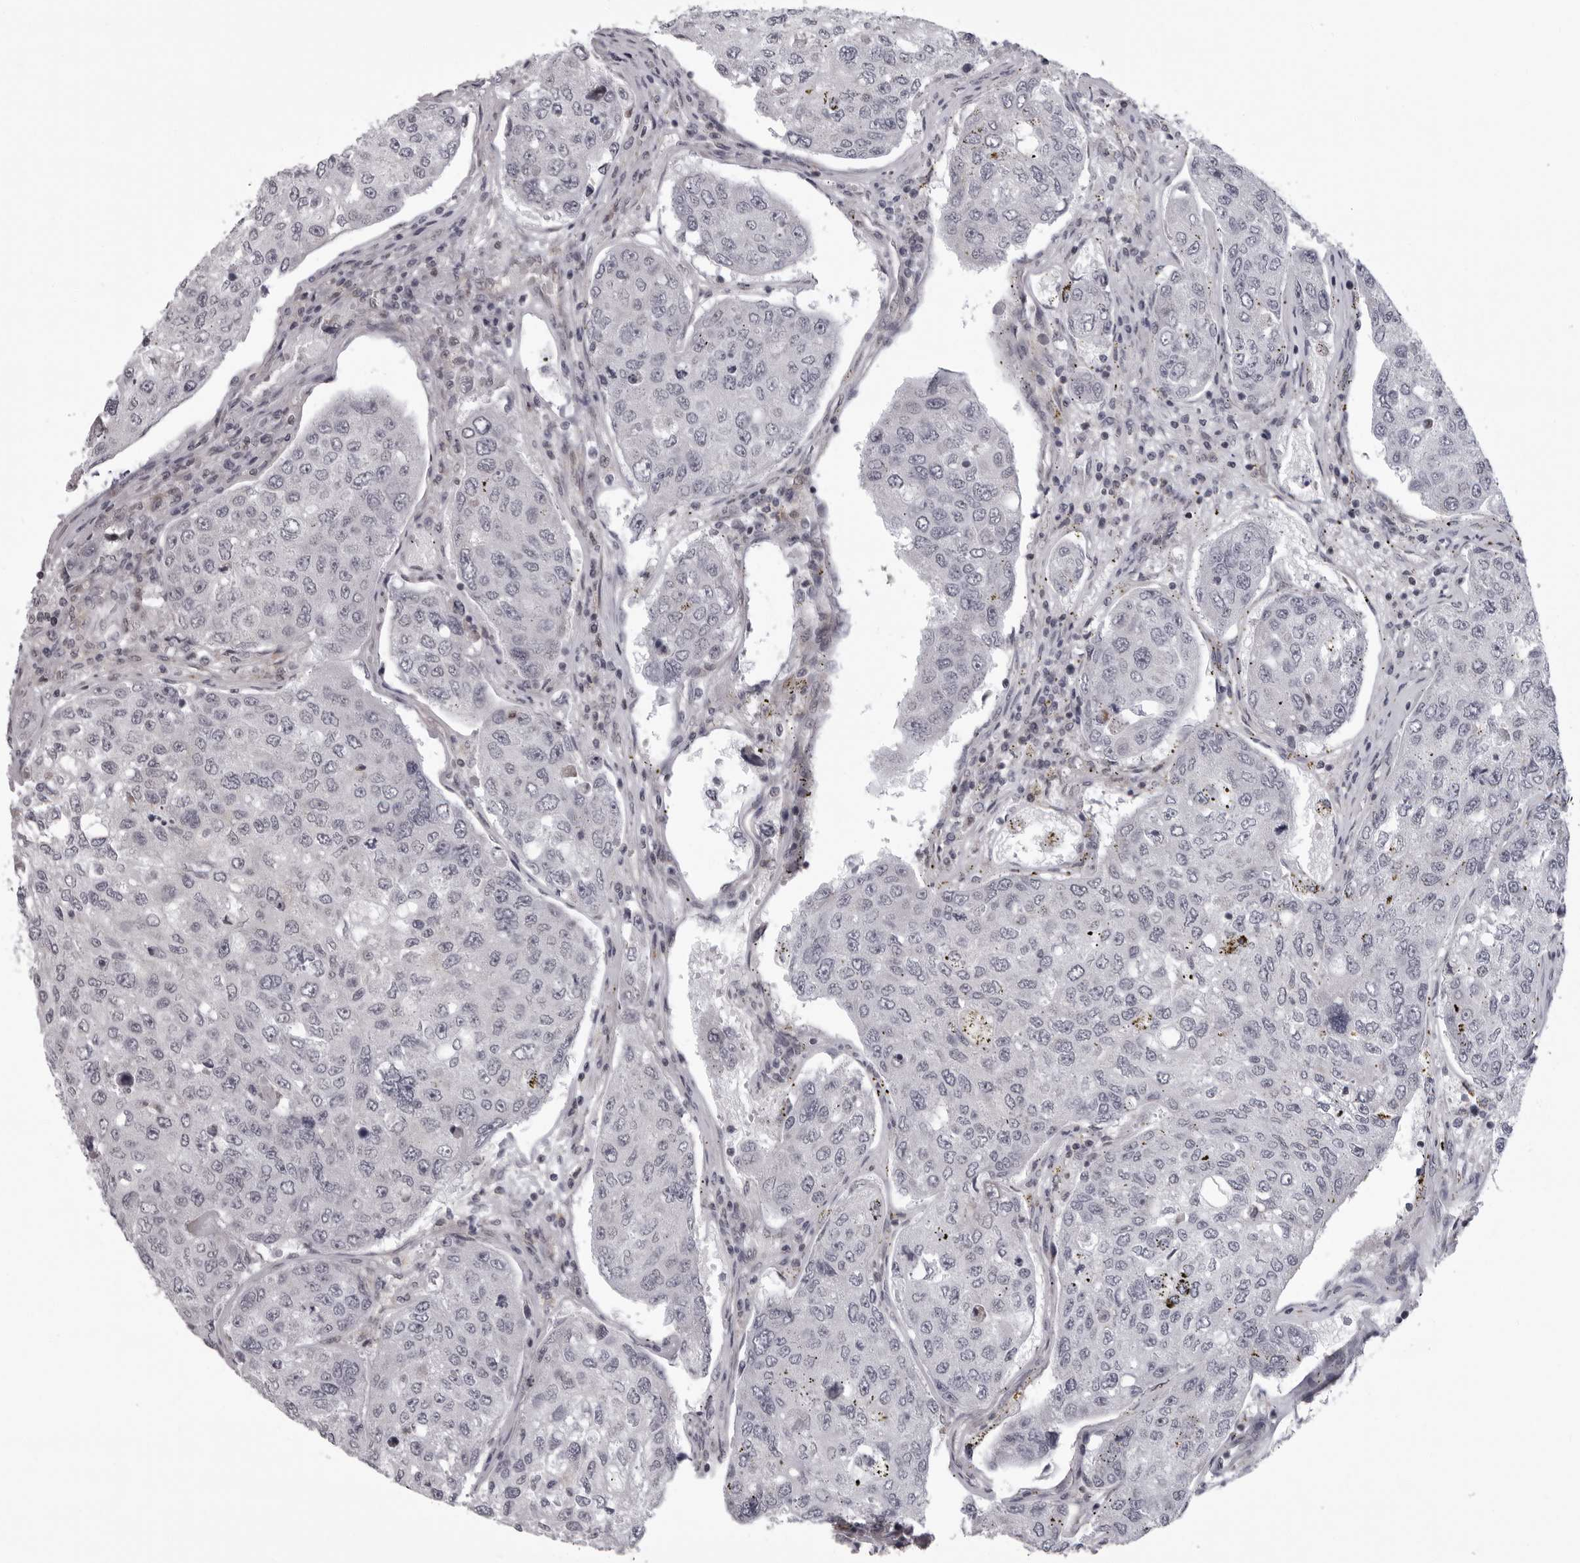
{"staining": {"intensity": "negative", "quantity": "none", "location": "none"}, "tissue": "urothelial cancer", "cell_type": "Tumor cells", "image_type": "cancer", "snomed": [{"axis": "morphology", "description": "Urothelial carcinoma, High grade"}, {"axis": "topography", "description": "Lymph node"}, {"axis": "topography", "description": "Urinary bladder"}], "caption": "High-grade urothelial carcinoma stained for a protein using immunohistochemistry reveals no positivity tumor cells.", "gene": "MAPK12", "patient": {"sex": "male", "age": 51}}